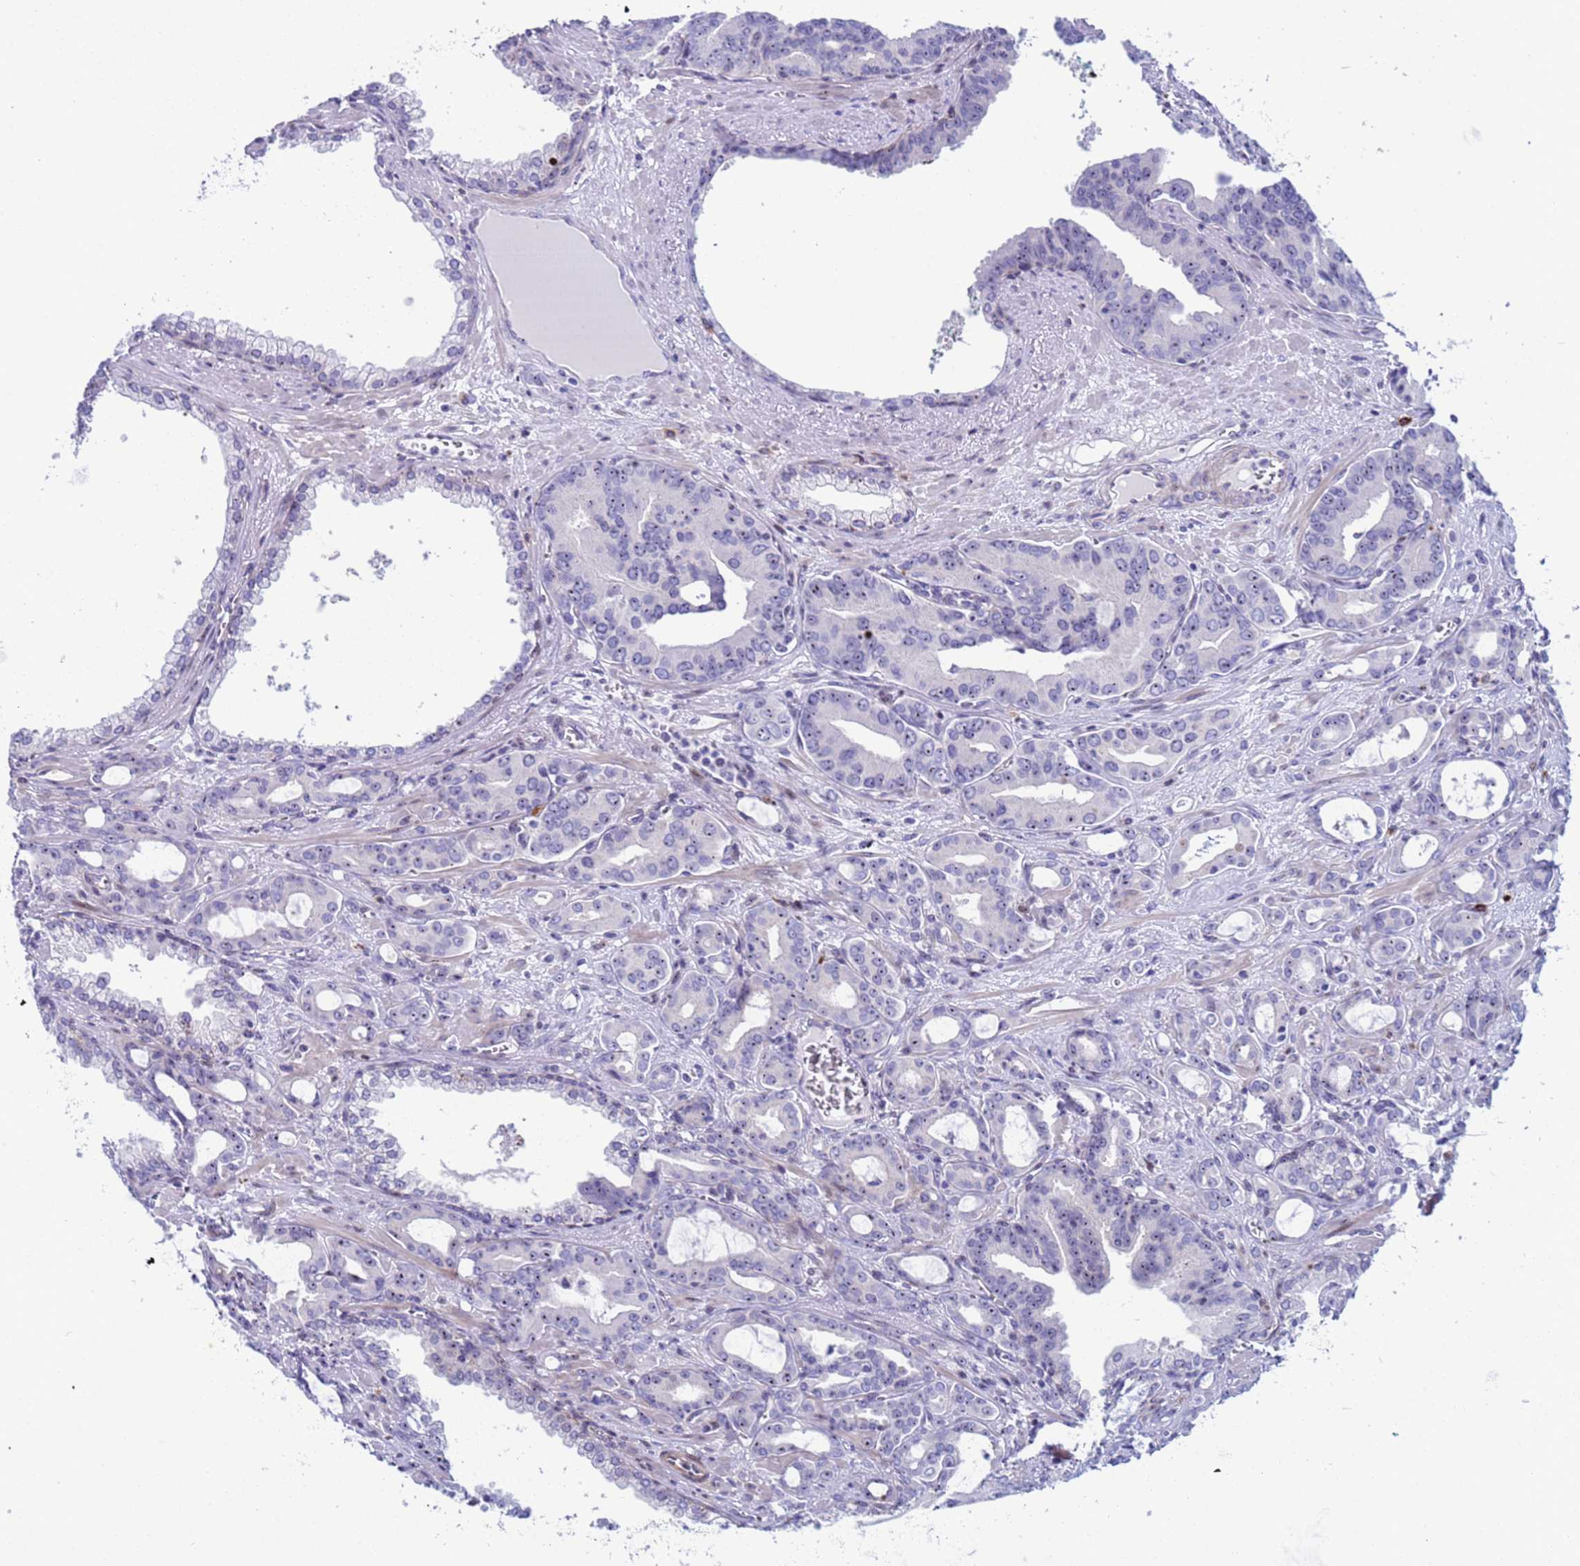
{"staining": {"intensity": "negative", "quantity": "none", "location": "none"}, "tissue": "prostate cancer", "cell_type": "Tumor cells", "image_type": "cancer", "snomed": [{"axis": "morphology", "description": "Adenocarcinoma, High grade"}, {"axis": "topography", "description": "Prostate"}], "caption": "DAB (3,3'-diaminobenzidine) immunohistochemical staining of prostate cancer displays no significant positivity in tumor cells.", "gene": "POP5", "patient": {"sex": "male", "age": 72}}